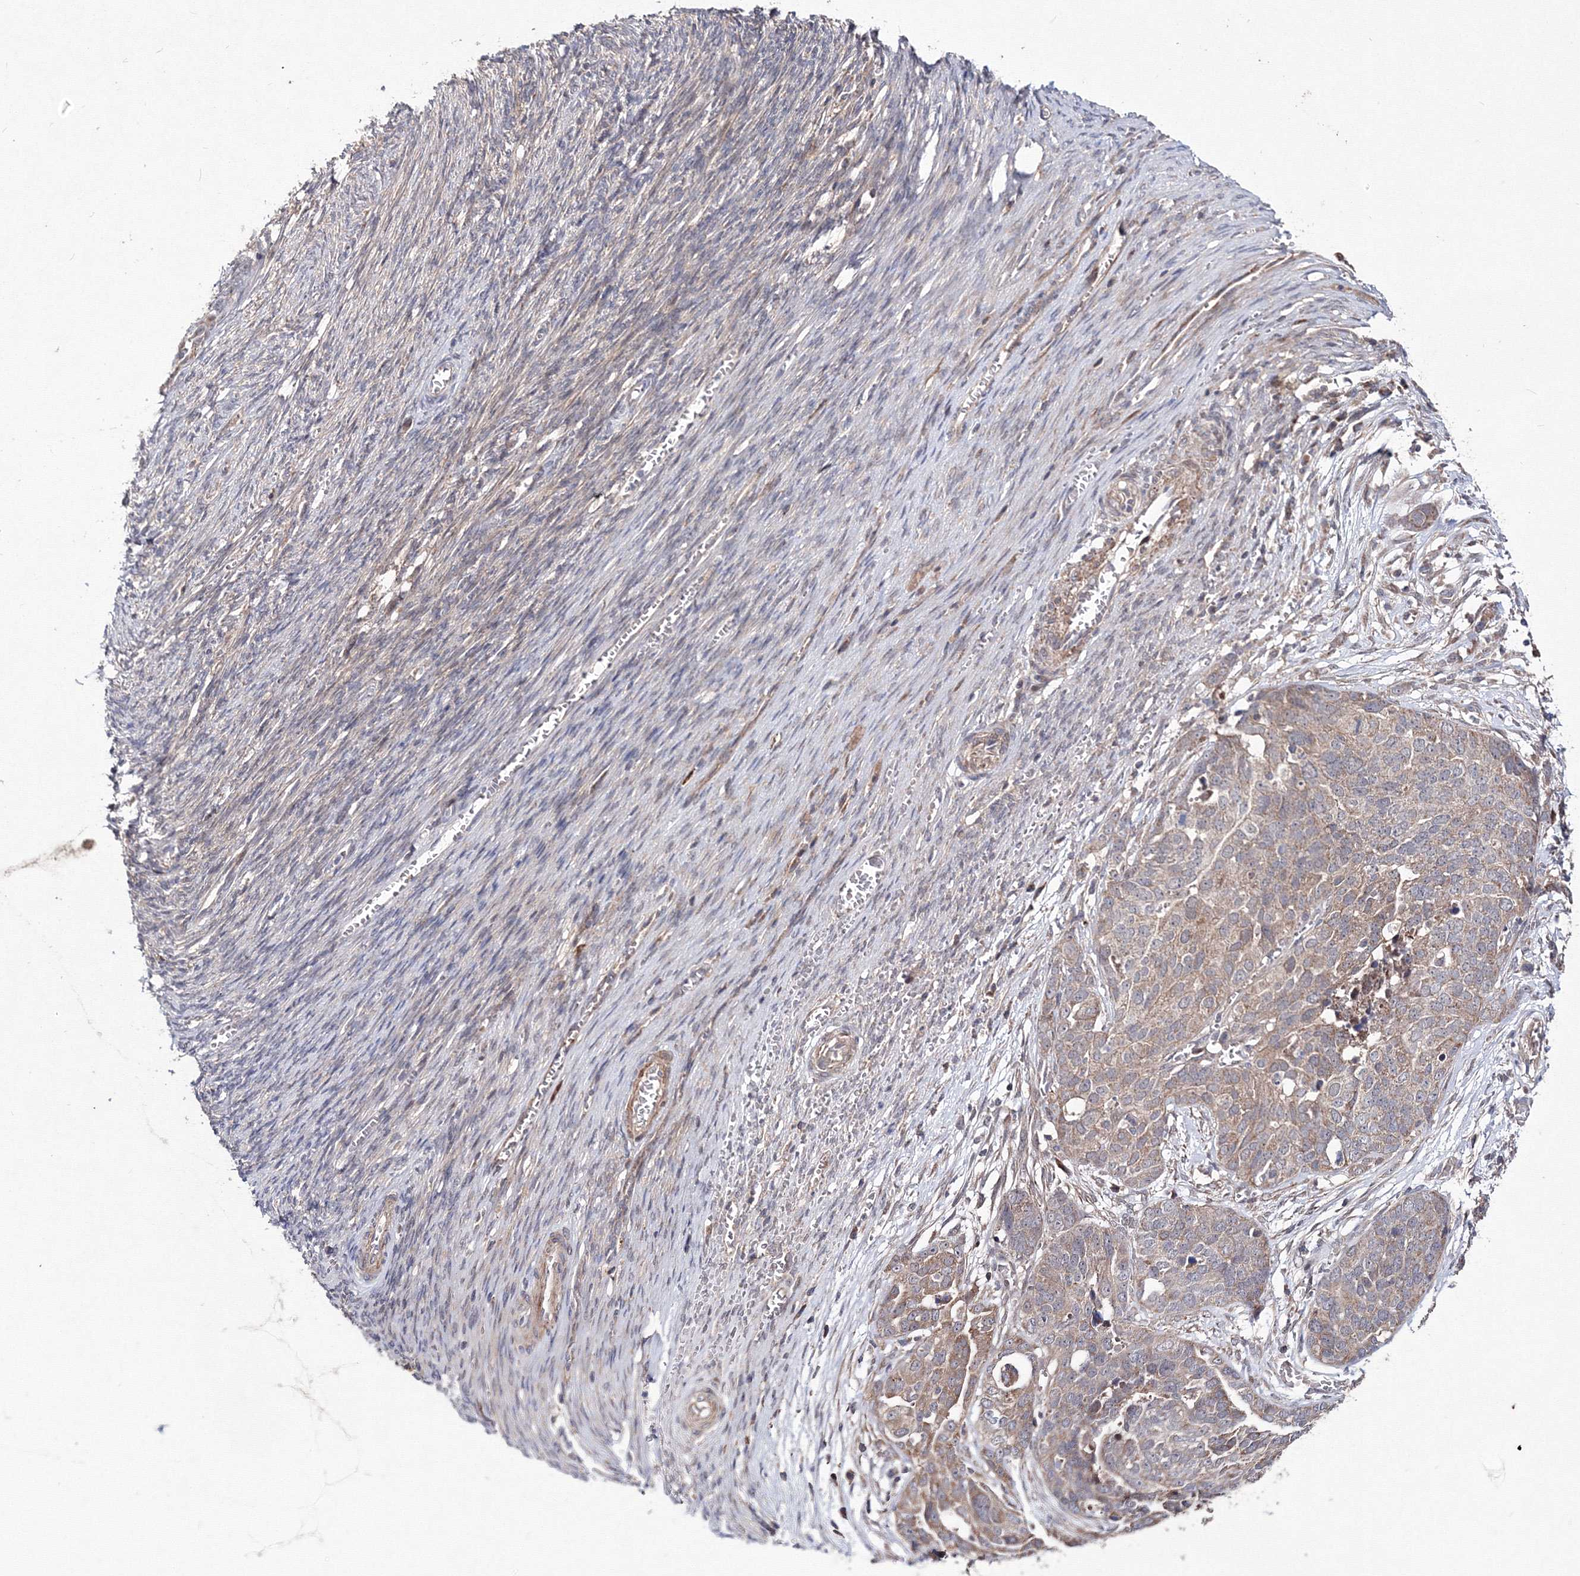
{"staining": {"intensity": "weak", "quantity": ">75%", "location": "cytoplasmic/membranous"}, "tissue": "ovarian cancer", "cell_type": "Tumor cells", "image_type": "cancer", "snomed": [{"axis": "morphology", "description": "Cystadenocarcinoma, serous, NOS"}, {"axis": "topography", "description": "Ovary"}], "caption": "Ovarian serous cystadenocarcinoma stained with DAB (3,3'-diaminobenzidine) immunohistochemistry reveals low levels of weak cytoplasmic/membranous staining in about >75% of tumor cells. (DAB IHC, brown staining for protein, blue staining for nuclei).", "gene": "PPP2R2B", "patient": {"sex": "female", "age": 44}}